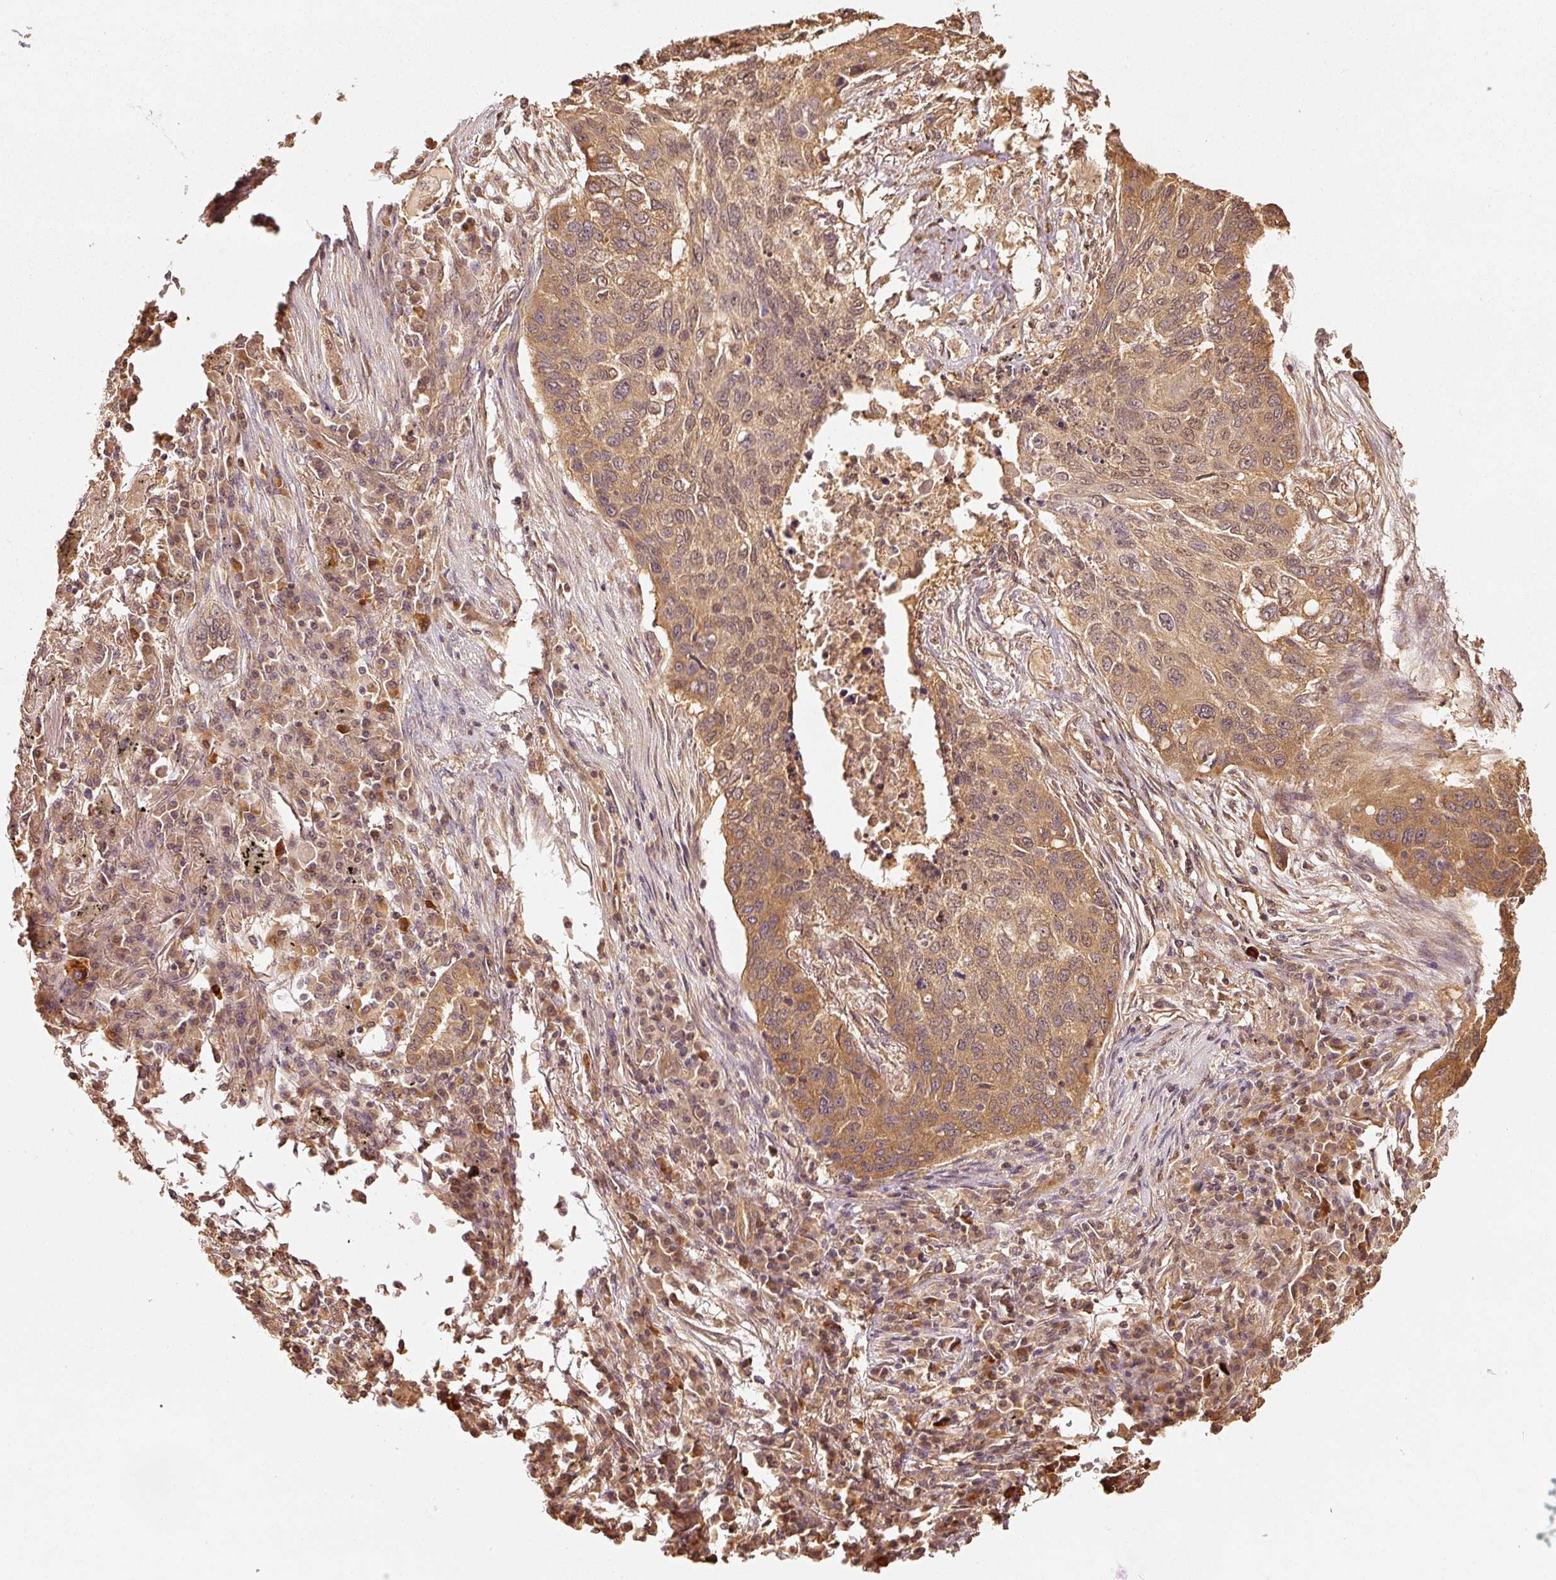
{"staining": {"intensity": "moderate", "quantity": ">75%", "location": "cytoplasmic/membranous"}, "tissue": "lung cancer", "cell_type": "Tumor cells", "image_type": "cancer", "snomed": [{"axis": "morphology", "description": "Squamous cell carcinoma, NOS"}, {"axis": "topography", "description": "Lung"}], "caption": "A brown stain highlights moderate cytoplasmic/membranous expression of a protein in human lung cancer tumor cells. The staining is performed using DAB (3,3'-diaminobenzidine) brown chromogen to label protein expression. The nuclei are counter-stained blue using hematoxylin.", "gene": "STAU1", "patient": {"sex": "female", "age": 63}}